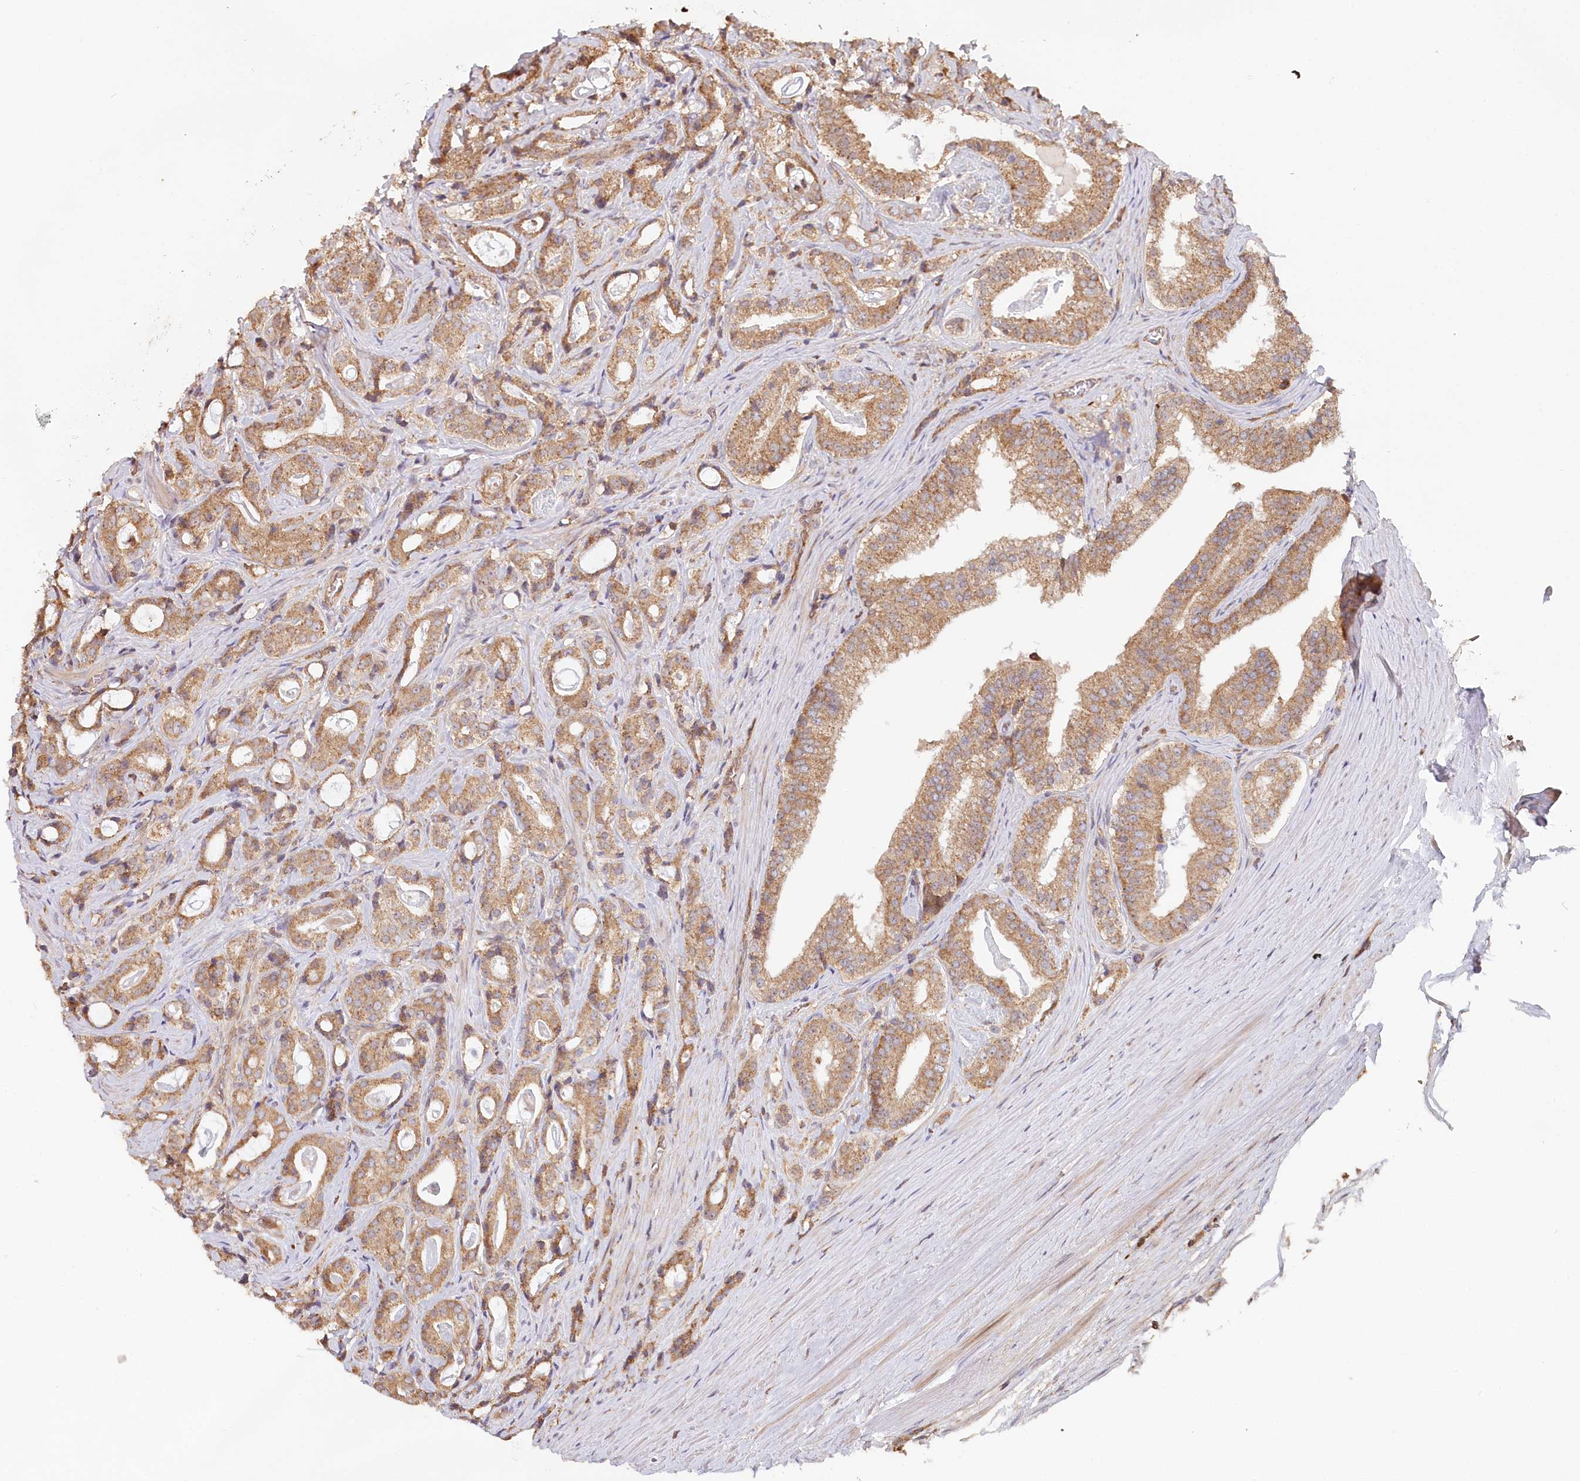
{"staining": {"intensity": "moderate", "quantity": ">75%", "location": "cytoplasmic/membranous"}, "tissue": "prostate cancer", "cell_type": "Tumor cells", "image_type": "cancer", "snomed": [{"axis": "morphology", "description": "Adenocarcinoma, High grade"}, {"axis": "topography", "description": "Prostate"}], "caption": "DAB immunohistochemical staining of human prostate cancer exhibits moderate cytoplasmic/membranous protein staining in about >75% of tumor cells.", "gene": "HAL", "patient": {"sex": "male", "age": 63}}